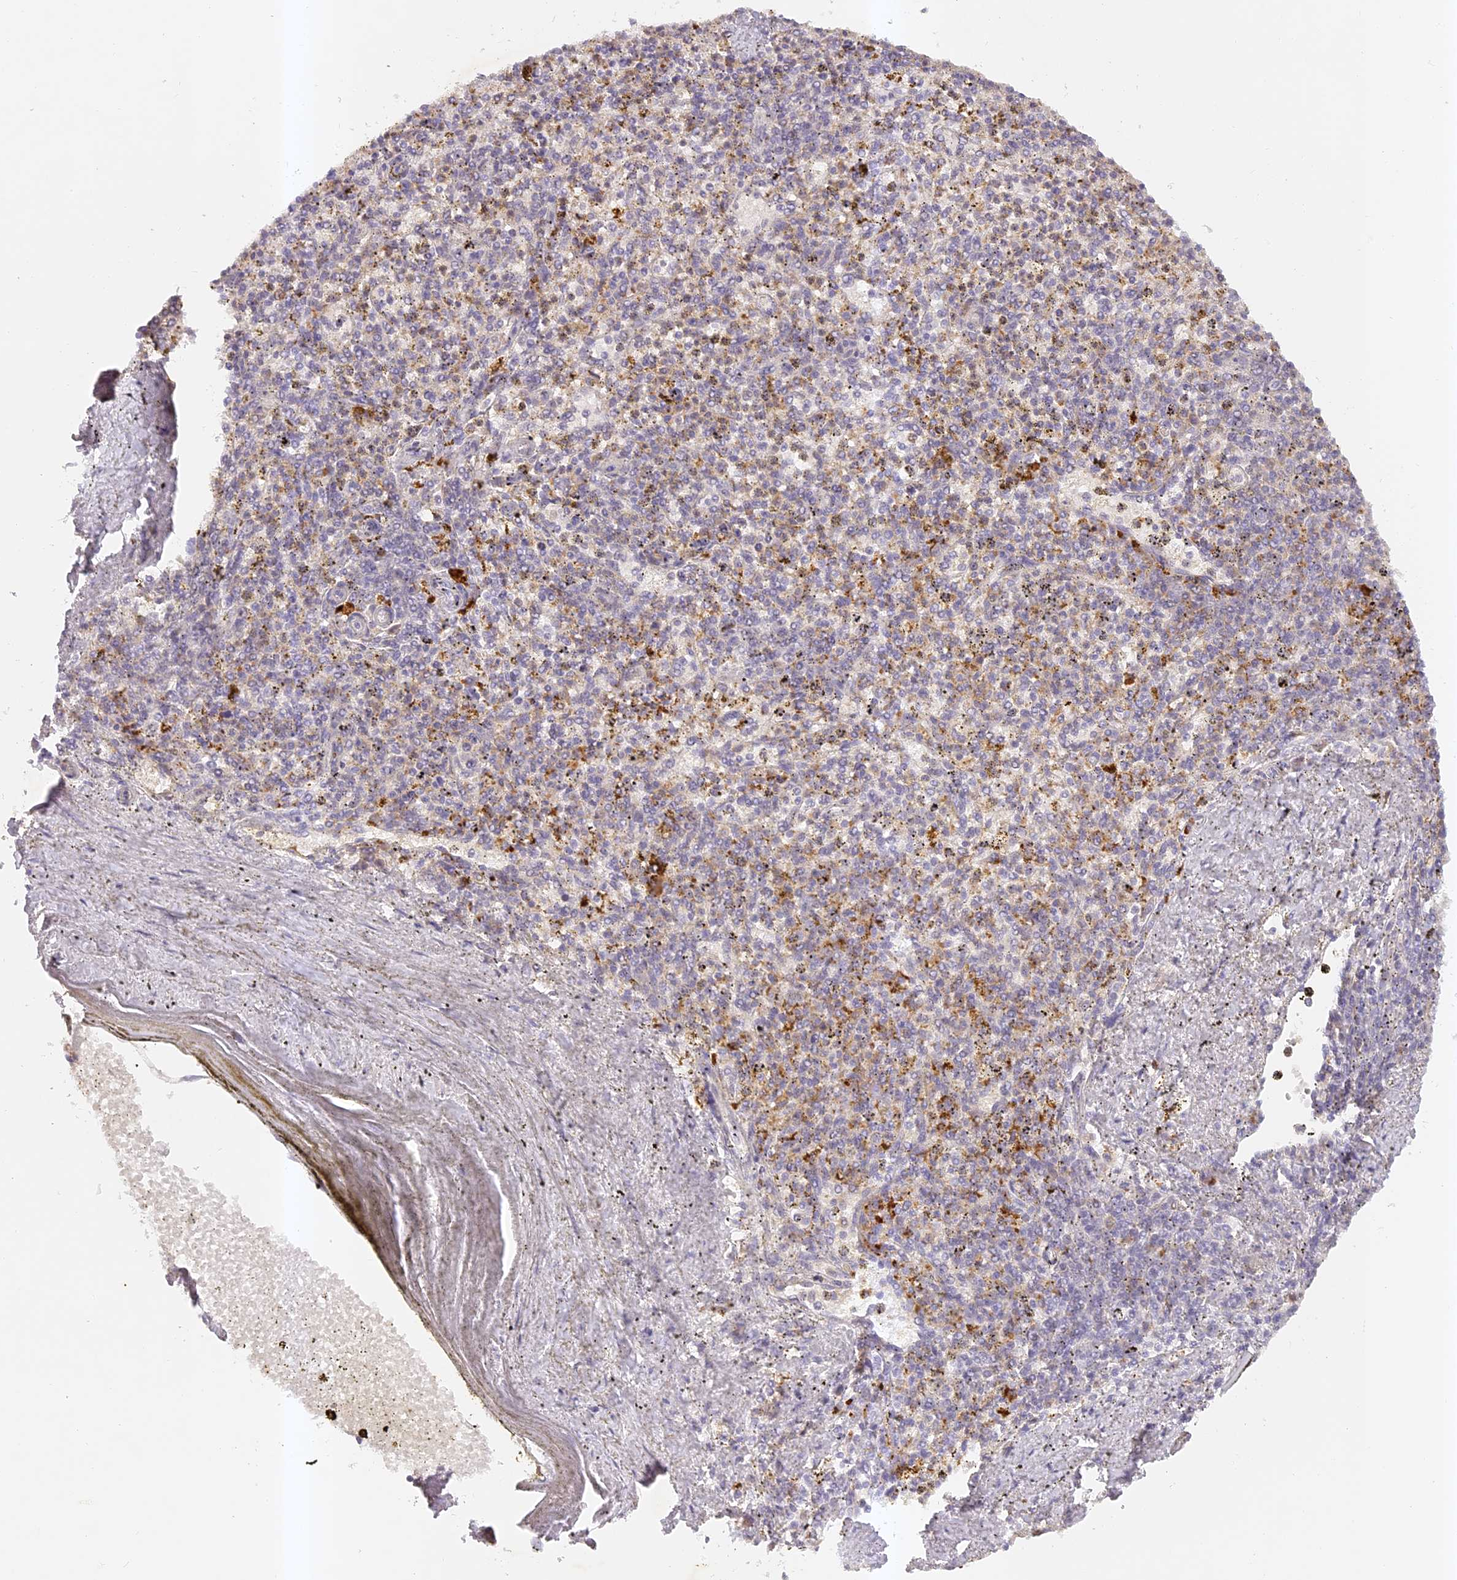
{"staining": {"intensity": "moderate", "quantity": "<25%", "location": "cytoplasmic/membranous"}, "tissue": "spleen", "cell_type": "Cells in red pulp", "image_type": "normal", "snomed": [{"axis": "morphology", "description": "Normal tissue, NOS"}, {"axis": "topography", "description": "Spleen"}], "caption": "High-power microscopy captured an immunohistochemistry (IHC) photomicrograph of benign spleen, revealing moderate cytoplasmic/membranous expression in about <25% of cells in red pulp. Ihc stains the protein in brown and the nuclei are stained blue.", "gene": "ELL3", "patient": {"sex": "male", "age": 72}}